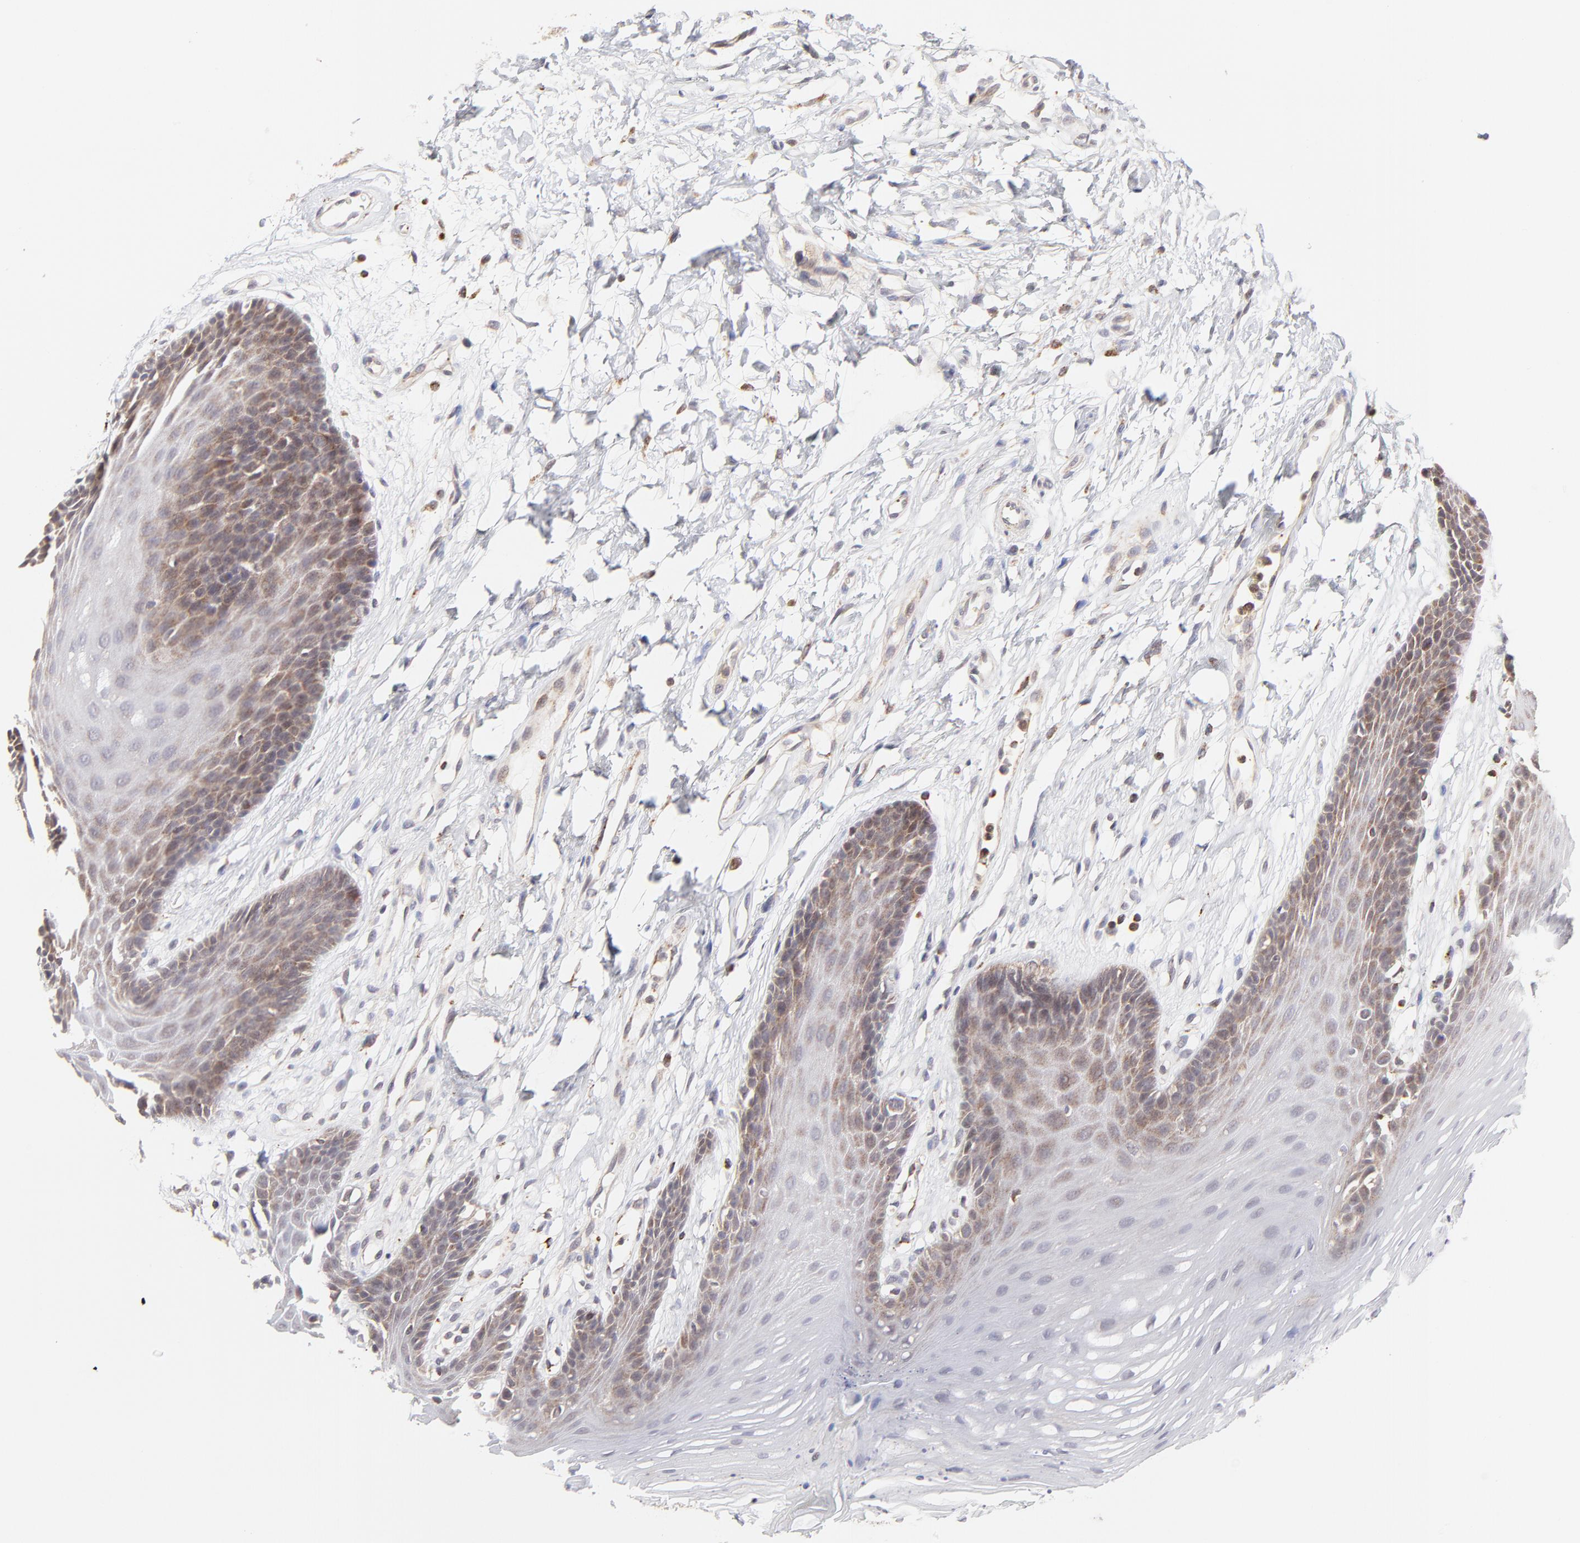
{"staining": {"intensity": "weak", "quantity": "<25%", "location": "cytoplasmic/membranous"}, "tissue": "oral mucosa", "cell_type": "Squamous epithelial cells", "image_type": "normal", "snomed": [{"axis": "morphology", "description": "Normal tissue, NOS"}, {"axis": "topography", "description": "Oral tissue"}], "caption": "Immunohistochemistry histopathology image of benign oral mucosa: oral mucosa stained with DAB (3,3'-diaminobenzidine) reveals no significant protein expression in squamous epithelial cells.", "gene": "MAP2K7", "patient": {"sex": "male", "age": 62}}